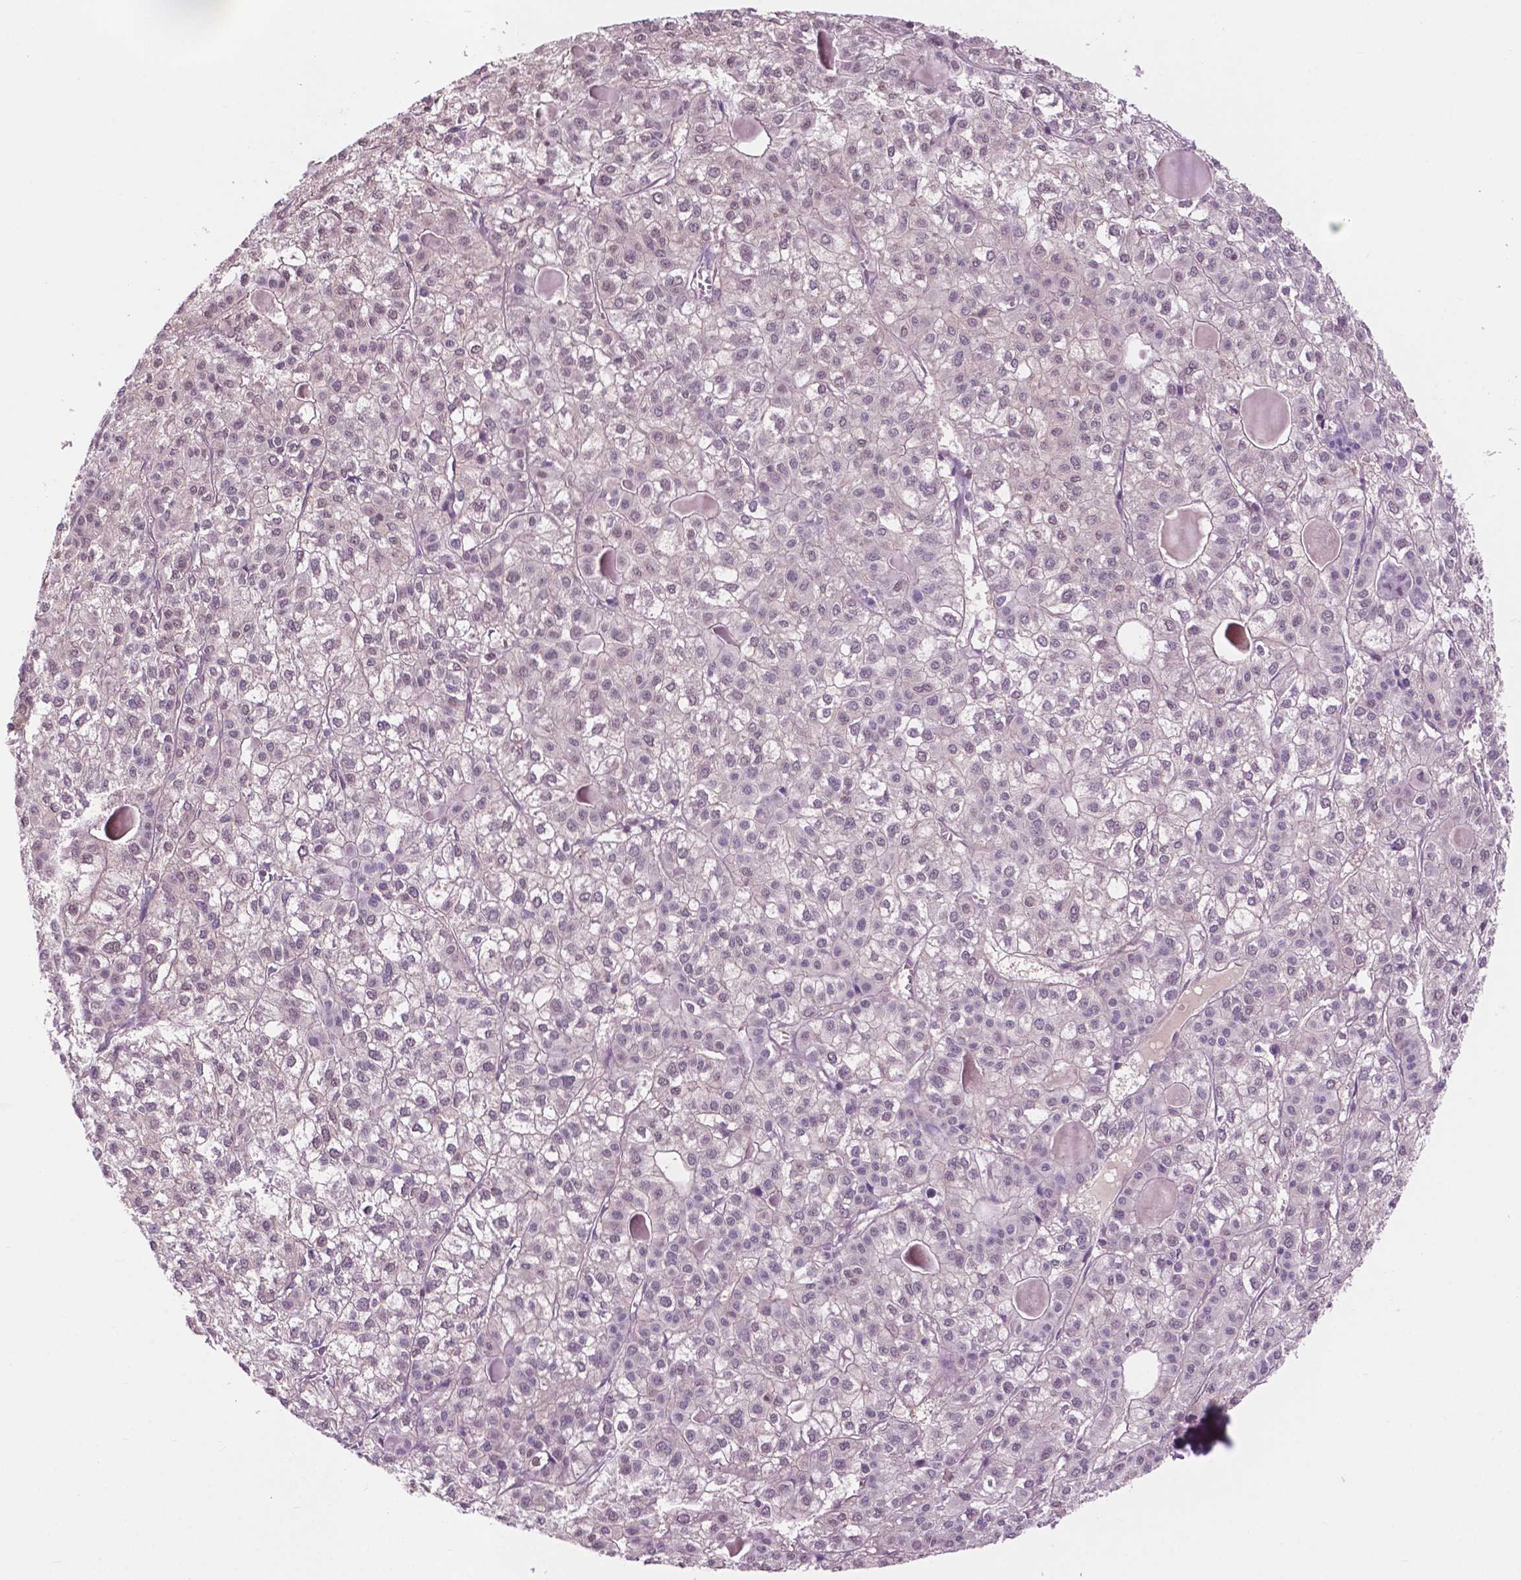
{"staining": {"intensity": "negative", "quantity": "none", "location": "none"}, "tissue": "liver cancer", "cell_type": "Tumor cells", "image_type": "cancer", "snomed": [{"axis": "morphology", "description": "Carcinoma, Hepatocellular, NOS"}, {"axis": "topography", "description": "Liver"}], "caption": "A high-resolution micrograph shows IHC staining of liver hepatocellular carcinoma, which shows no significant positivity in tumor cells. (DAB IHC, high magnification).", "gene": "ACY3", "patient": {"sex": "female", "age": 43}}